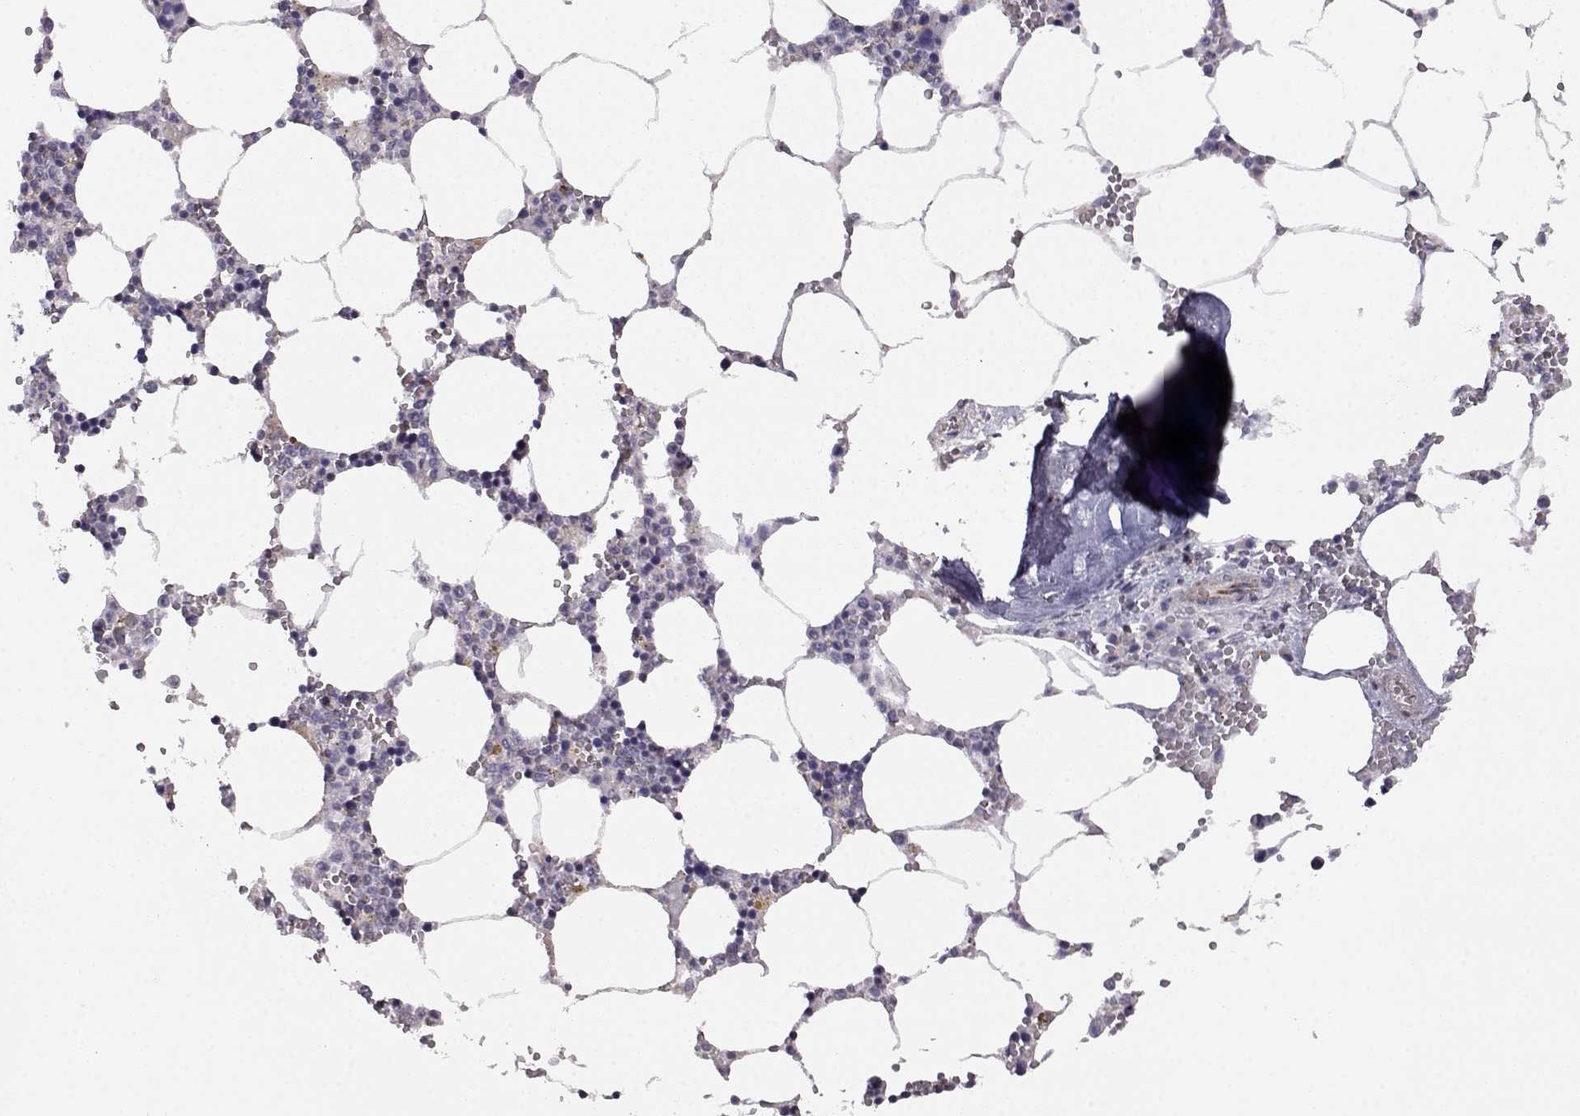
{"staining": {"intensity": "negative", "quantity": "none", "location": "none"}, "tissue": "bone marrow", "cell_type": "Hematopoietic cells", "image_type": "normal", "snomed": [{"axis": "morphology", "description": "Normal tissue, NOS"}, {"axis": "topography", "description": "Bone marrow"}], "caption": "An immunohistochemistry photomicrograph of normal bone marrow is shown. There is no staining in hematopoietic cells of bone marrow. (Immunohistochemistry, brightfield microscopy, high magnification).", "gene": "DDC", "patient": {"sex": "female", "age": 64}}